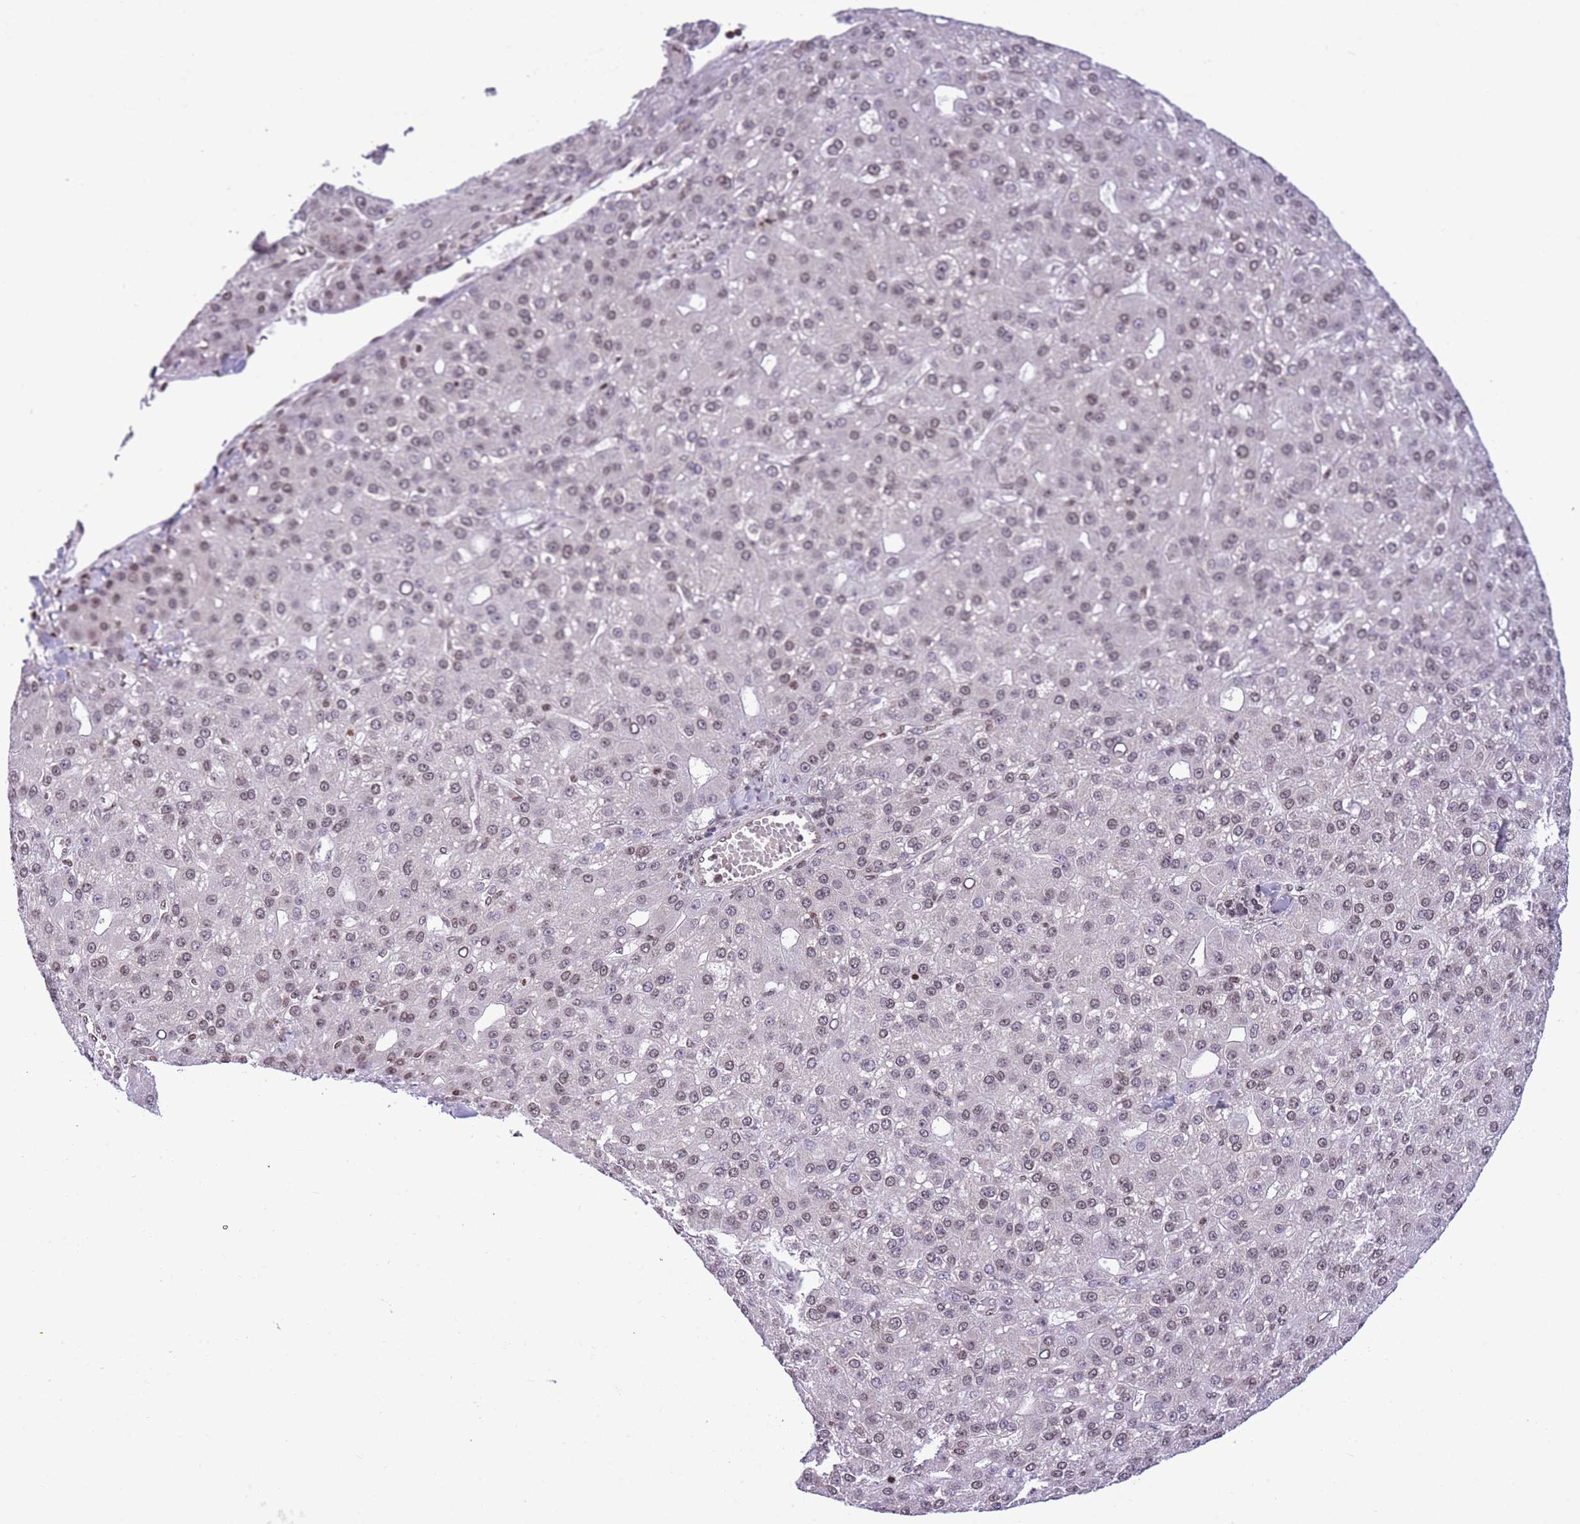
{"staining": {"intensity": "weak", "quantity": "25%-75%", "location": "nuclear"}, "tissue": "liver cancer", "cell_type": "Tumor cells", "image_type": "cancer", "snomed": [{"axis": "morphology", "description": "Carcinoma, Hepatocellular, NOS"}, {"axis": "topography", "description": "Liver"}], "caption": "An IHC micrograph of neoplastic tissue is shown. Protein staining in brown highlights weak nuclear positivity in liver cancer within tumor cells. (Brightfield microscopy of DAB IHC at high magnification).", "gene": "NRIP1", "patient": {"sex": "male", "age": 67}}